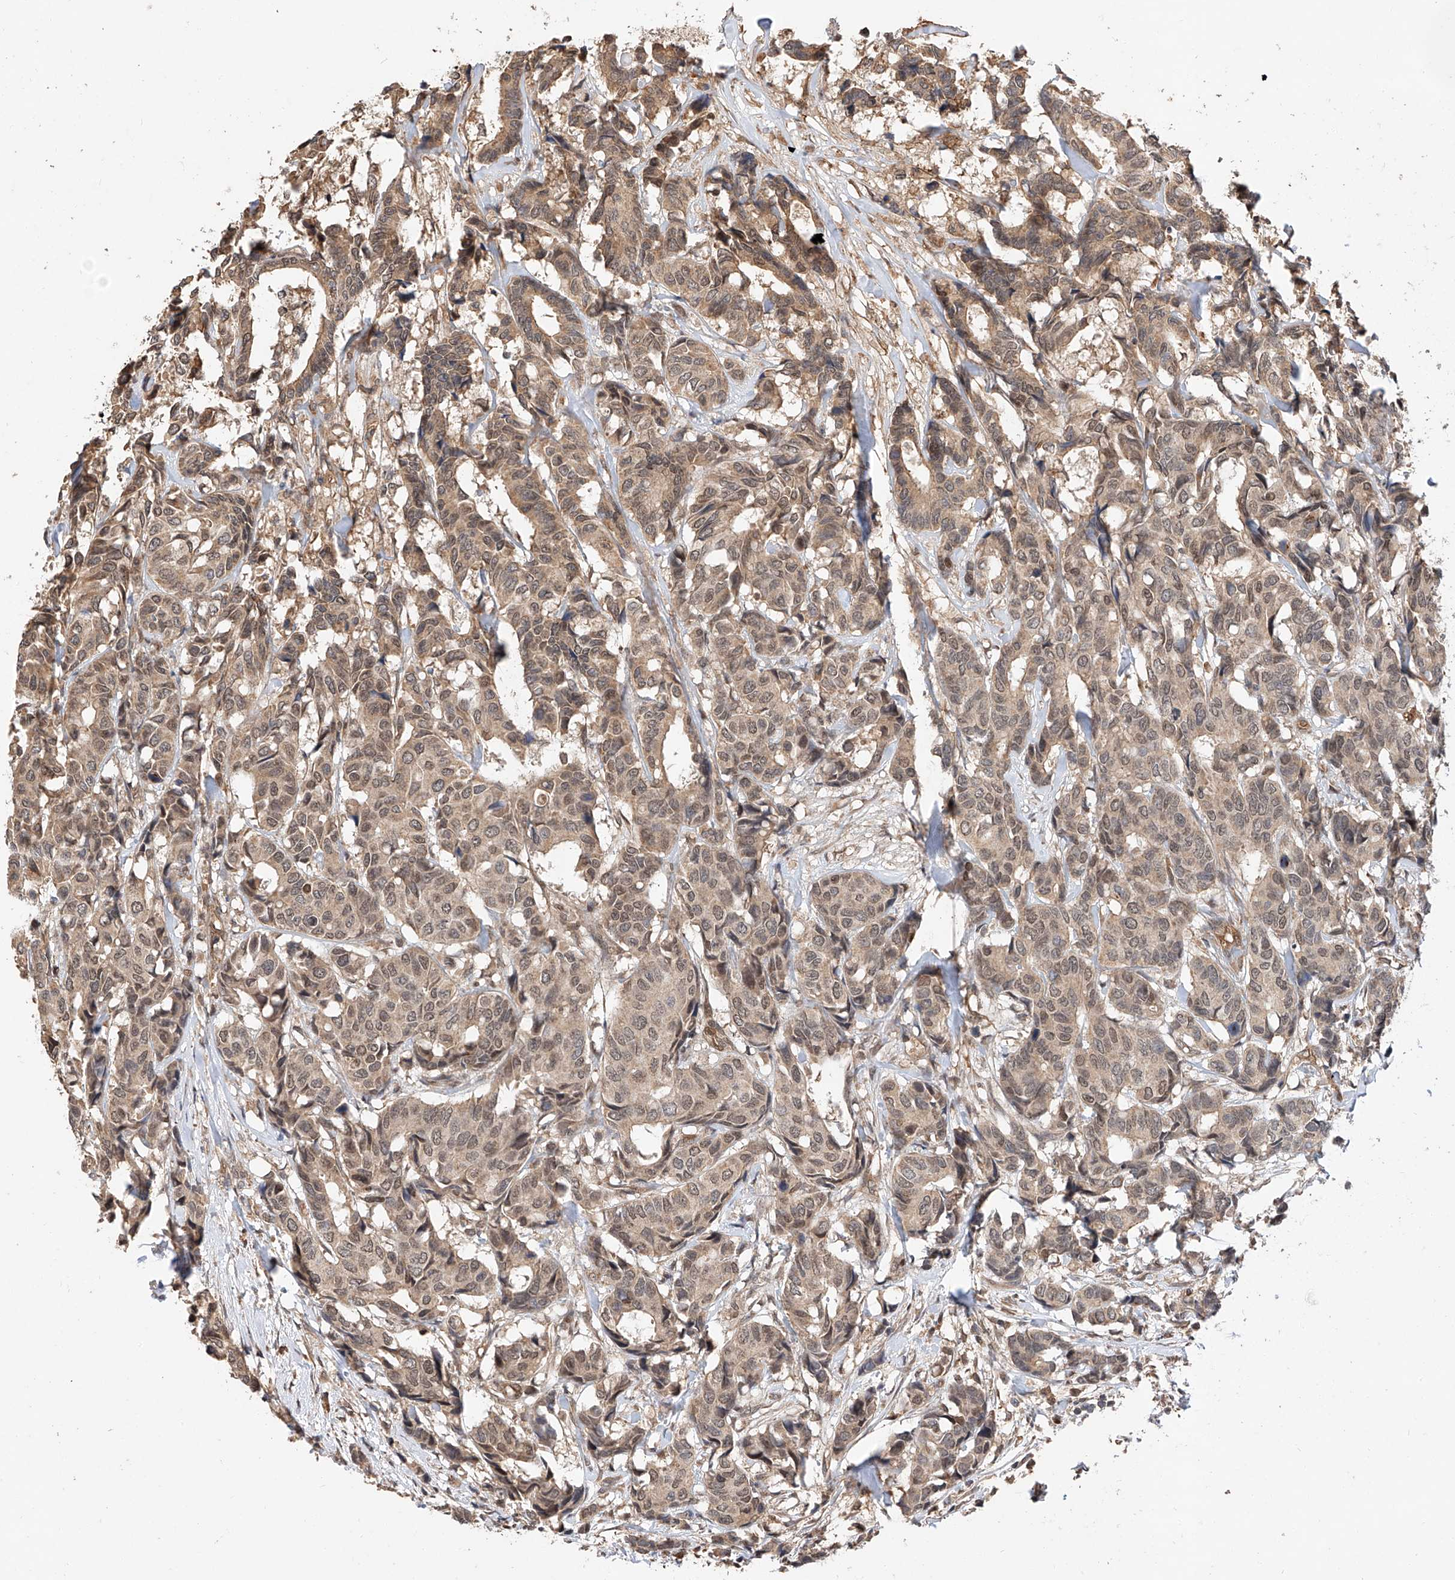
{"staining": {"intensity": "weak", "quantity": ">75%", "location": "cytoplasmic/membranous,nuclear"}, "tissue": "breast cancer", "cell_type": "Tumor cells", "image_type": "cancer", "snomed": [{"axis": "morphology", "description": "Duct carcinoma"}, {"axis": "topography", "description": "Breast"}], "caption": "Immunohistochemistry image of neoplastic tissue: invasive ductal carcinoma (breast) stained using IHC displays low levels of weak protein expression localized specifically in the cytoplasmic/membranous and nuclear of tumor cells, appearing as a cytoplasmic/membranous and nuclear brown color.", "gene": "RILPL2", "patient": {"sex": "female", "age": 87}}